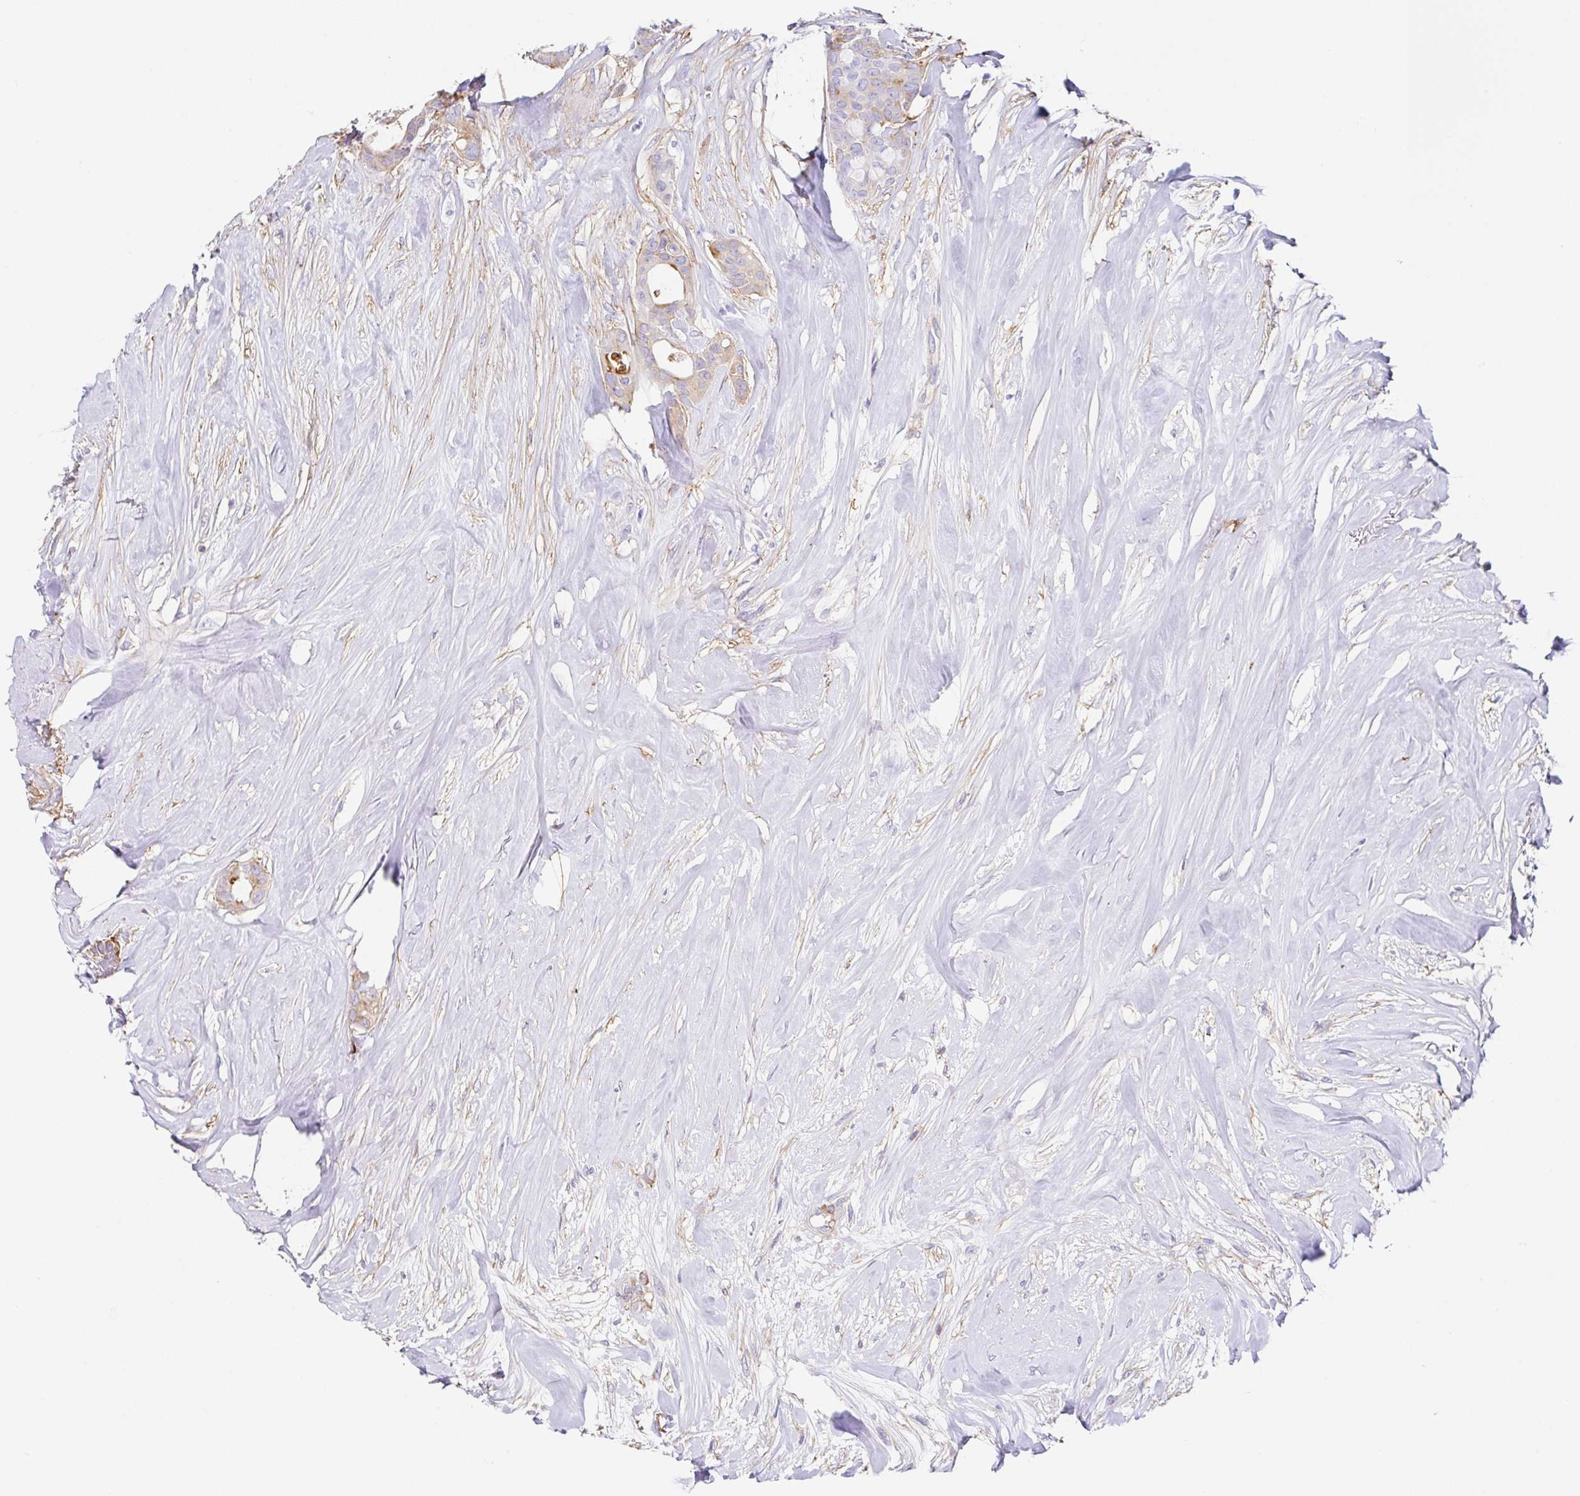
{"staining": {"intensity": "moderate", "quantity": "<25%", "location": "cytoplasmic/membranous"}, "tissue": "breast cancer", "cell_type": "Tumor cells", "image_type": "cancer", "snomed": [{"axis": "morphology", "description": "Duct carcinoma"}, {"axis": "topography", "description": "Breast"}], "caption": "The immunohistochemical stain shows moderate cytoplasmic/membranous staining in tumor cells of breast cancer (intraductal carcinoma) tissue.", "gene": "MTTP", "patient": {"sex": "female", "age": 84}}